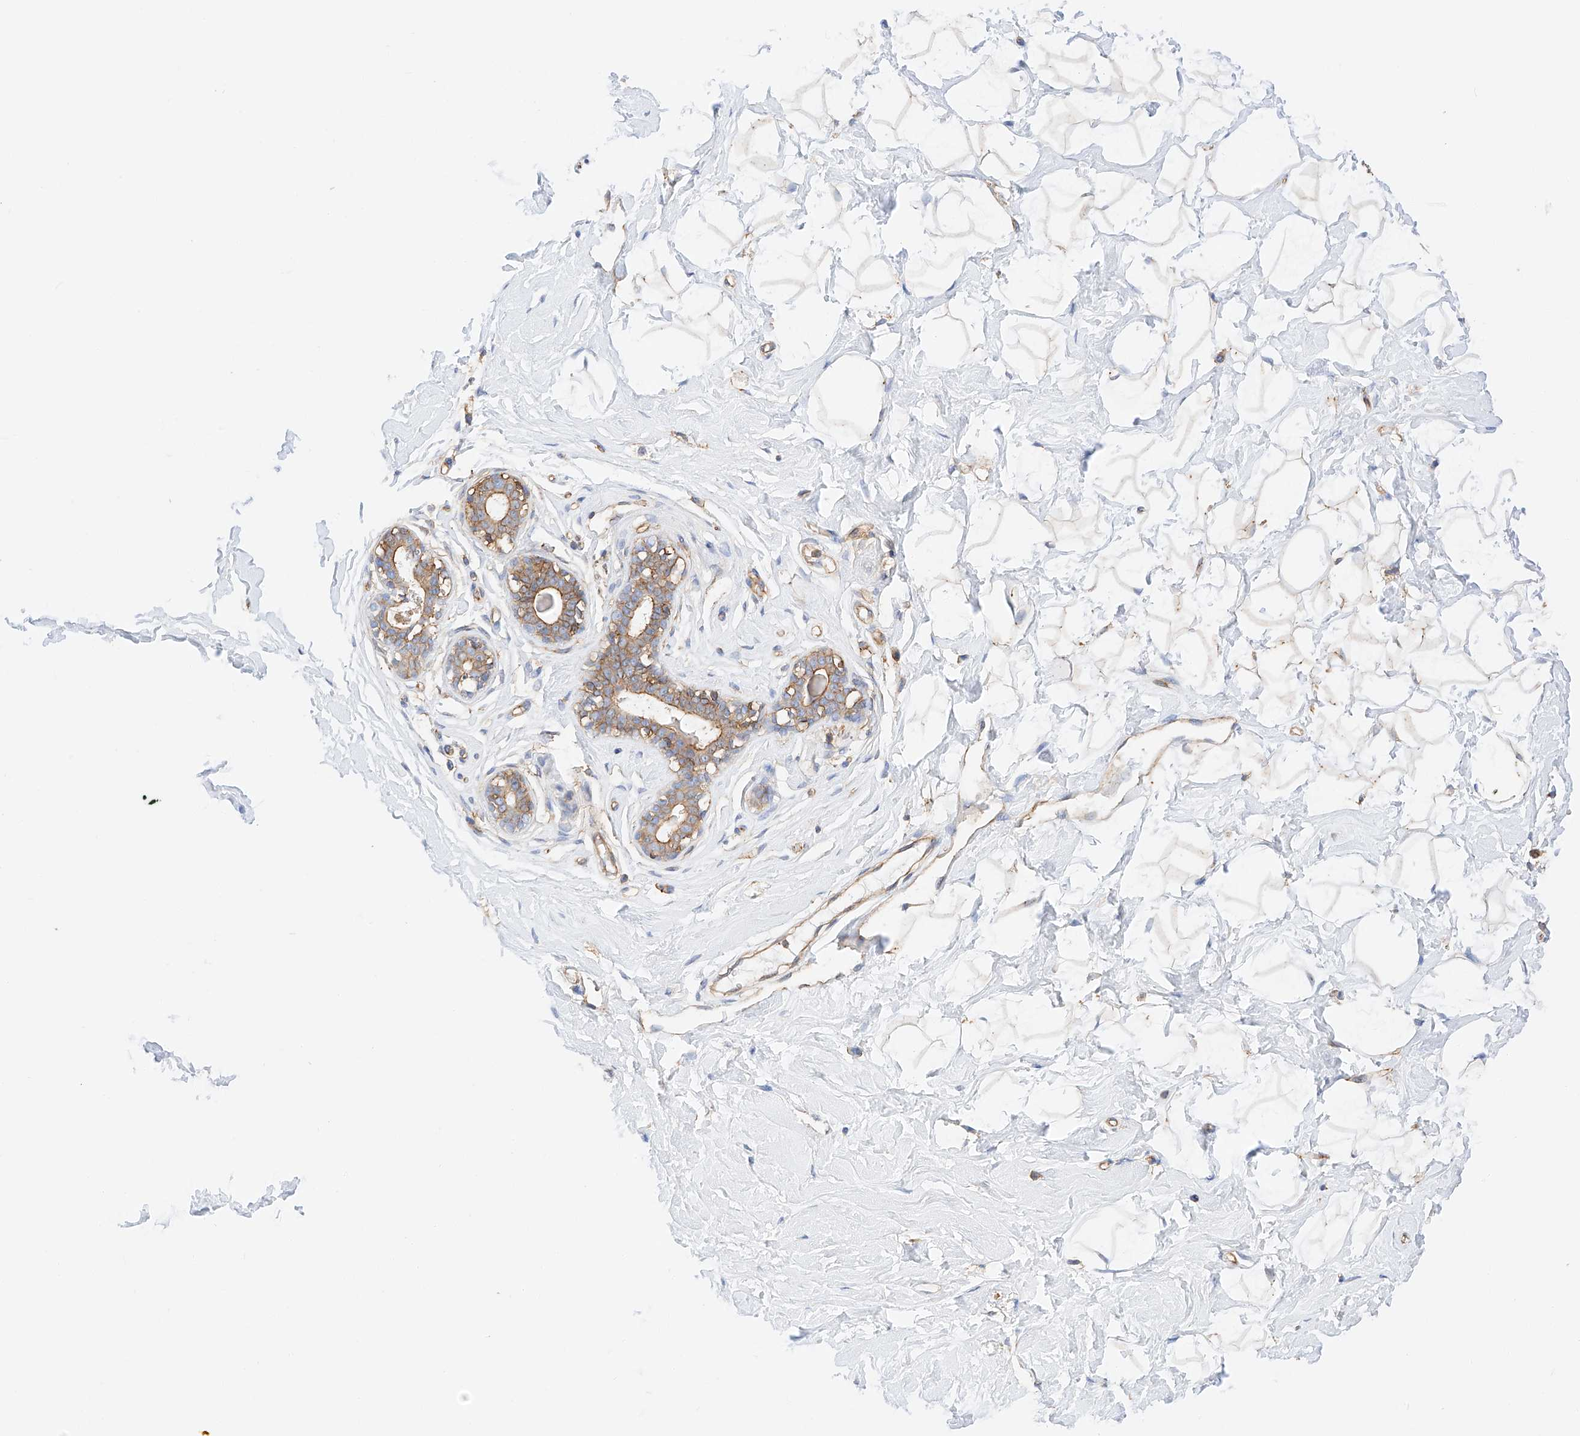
{"staining": {"intensity": "weak", "quantity": "25%-75%", "location": "cytoplasmic/membranous"}, "tissue": "breast", "cell_type": "Adipocytes", "image_type": "normal", "snomed": [{"axis": "morphology", "description": "Normal tissue, NOS"}, {"axis": "morphology", "description": "Adenoma, NOS"}, {"axis": "topography", "description": "Breast"}], "caption": "Immunohistochemistry (IHC) (DAB) staining of benign human breast demonstrates weak cytoplasmic/membranous protein positivity in about 25%-75% of adipocytes.", "gene": "ENSG00000259132", "patient": {"sex": "female", "age": 23}}